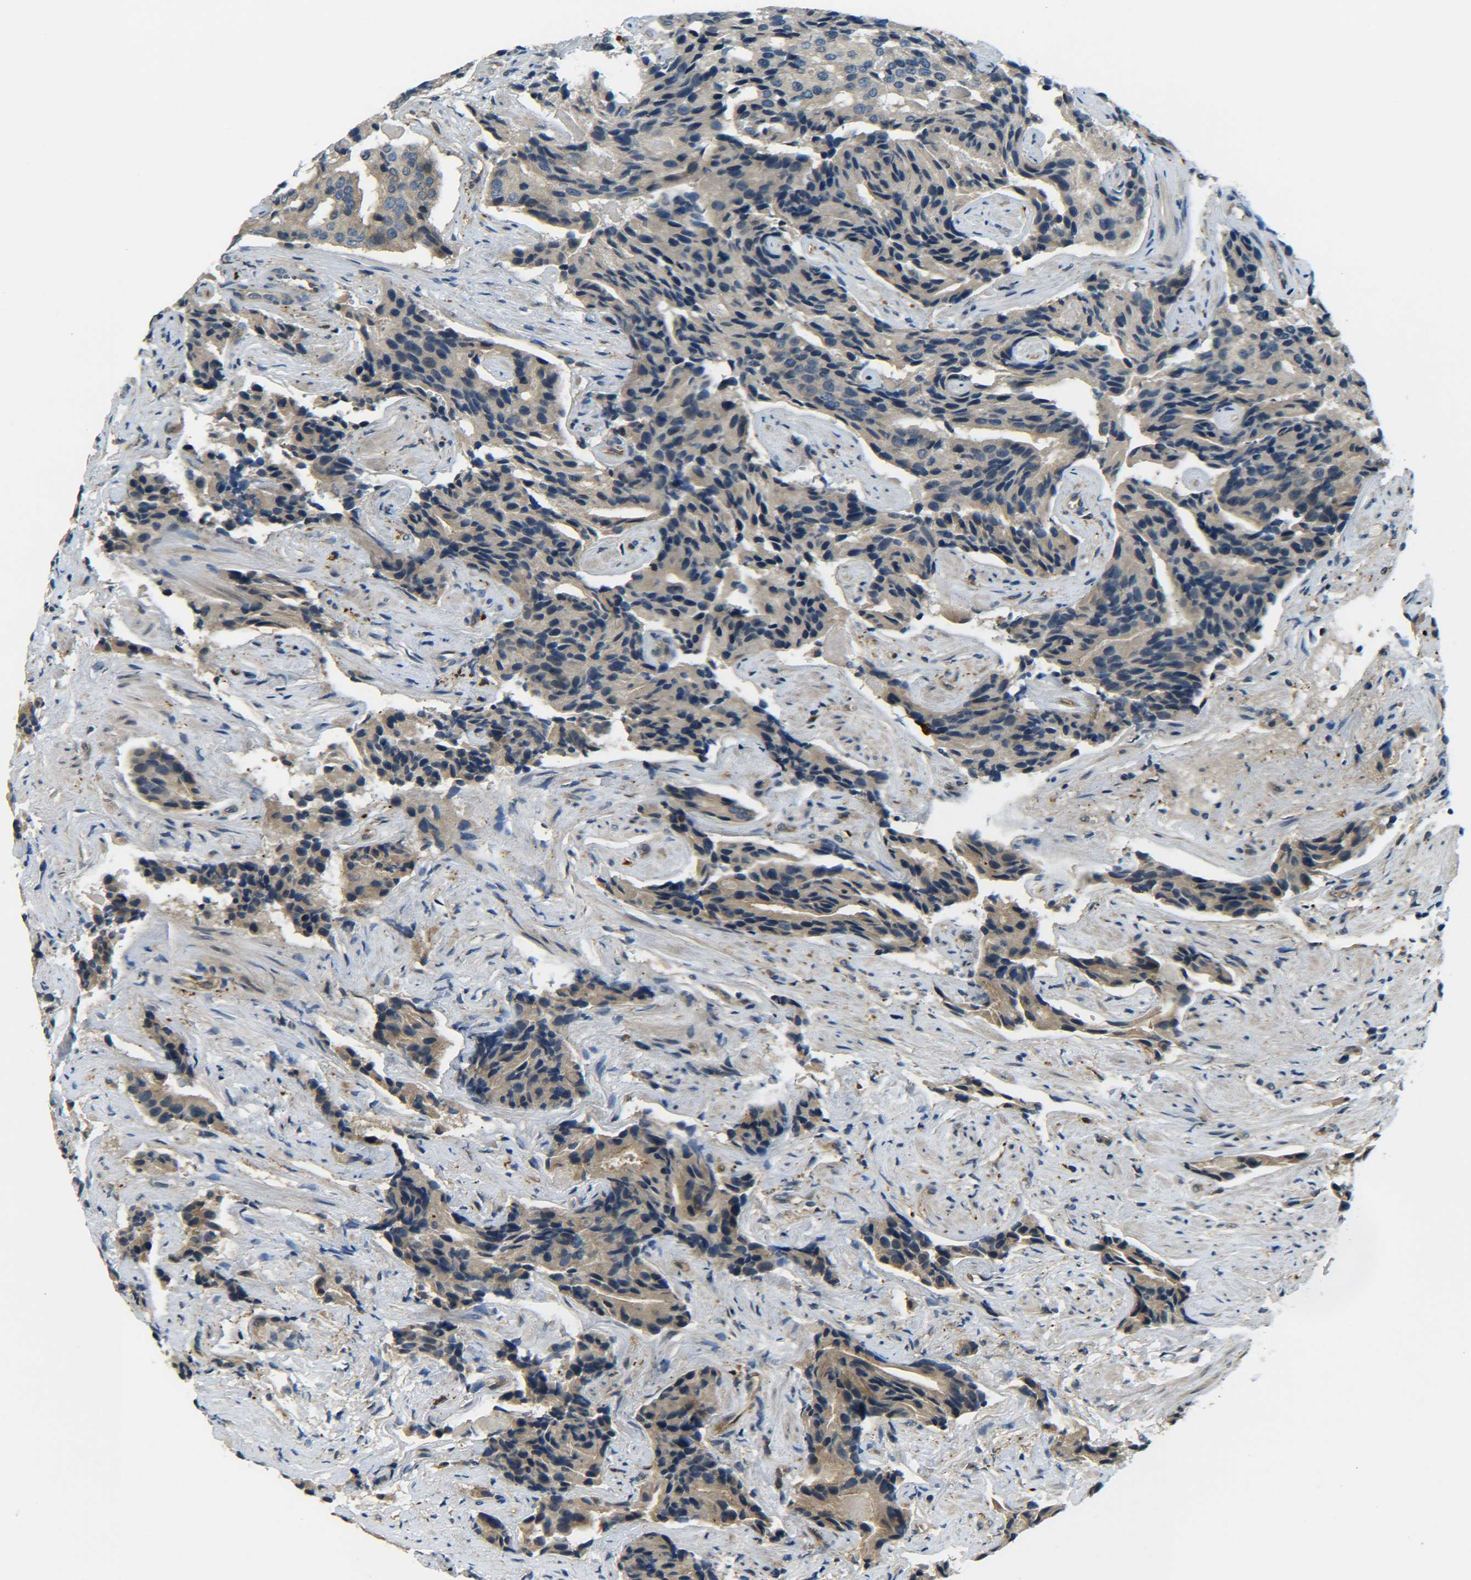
{"staining": {"intensity": "moderate", "quantity": ">75%", "location": "cytoplasmic/membranous"}, "tissue": "prostate cancer", "cell_type": "Tumor cells", "image_type": "cancer", "snomed": [{"axis": "morphology", "description": "Adenocarcinoma, High grade"}, {"axis": "topography", "description": "Prostate"}], "caption": "IHC staining of adenocarcinoma (high-grade) (prostate), which demonstrates medium levels of moderate cytoplasmic/membranous expression in about >75% of tumor cells indicating moderate cytoplasmic/membranous protein staining. The staining was performed using DAB (brown) for protein detection and nuclei were counterstained in hematoxylin (blue).", "gene": "DAB2", "patient": {"sex": "male", "age": 58}}